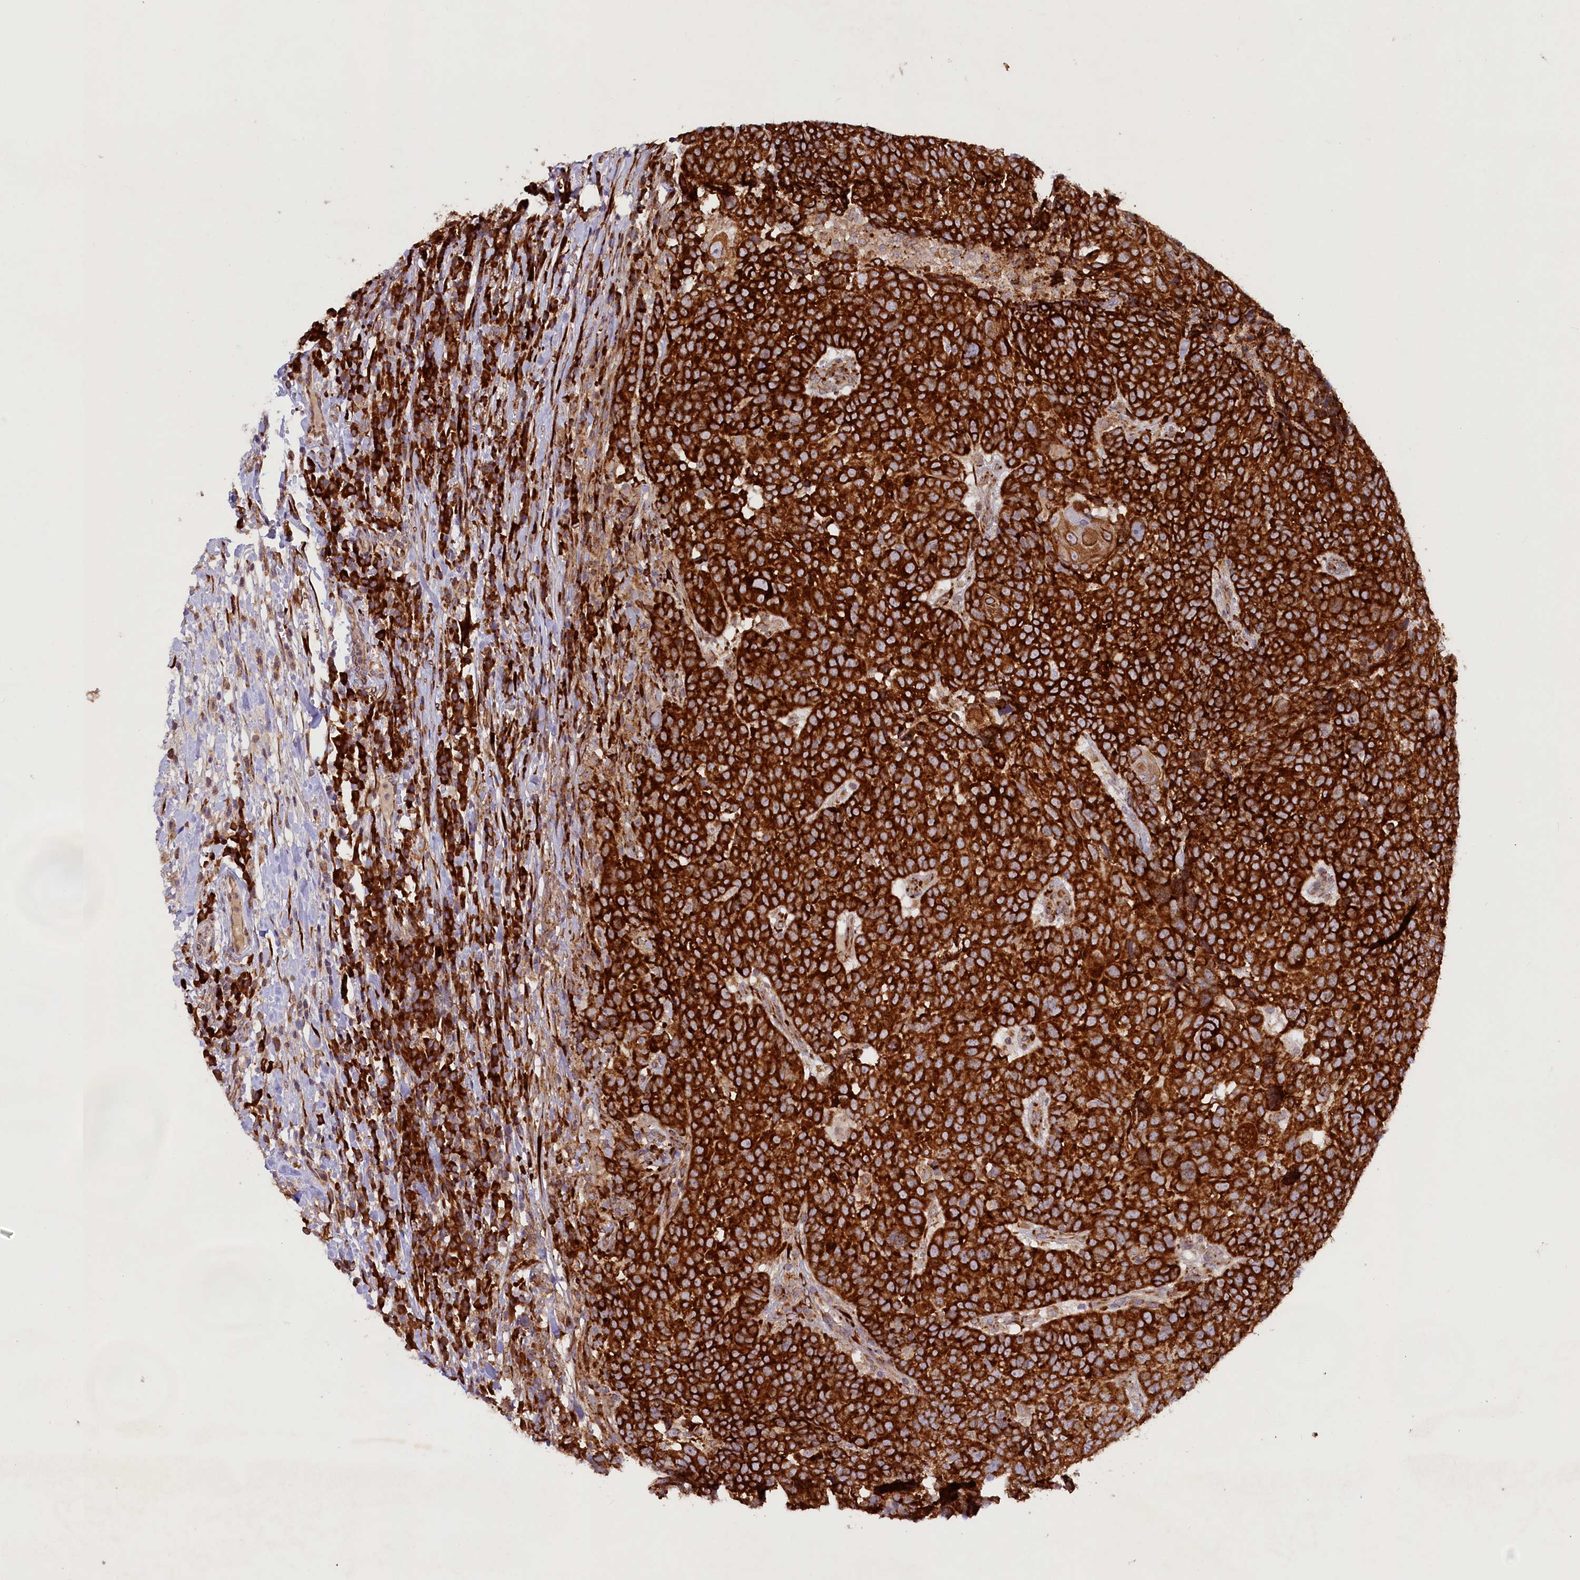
{"staining": {"intensity": "strong", "quantity": ">75%", "location": "cytoplasmic/membranous"}, "tissue": "head and neck cancer", "cell_type": "Tumor cells", "image_type": "cancer", "snomed": [{"axis": "morphology", "description": "Squamous cell carcinoma, NOS"}, {"axis": "topography", "description": "Head-Neck"}], "caption": "About >75% of tumor cells in human head and neck cancer exhibit strong cytoplasmic/membranous protein staining as visualized by brown immunohistochemical staining.", "gene": "SSC5D", "patient": {"sex": "male", "age": 66}}